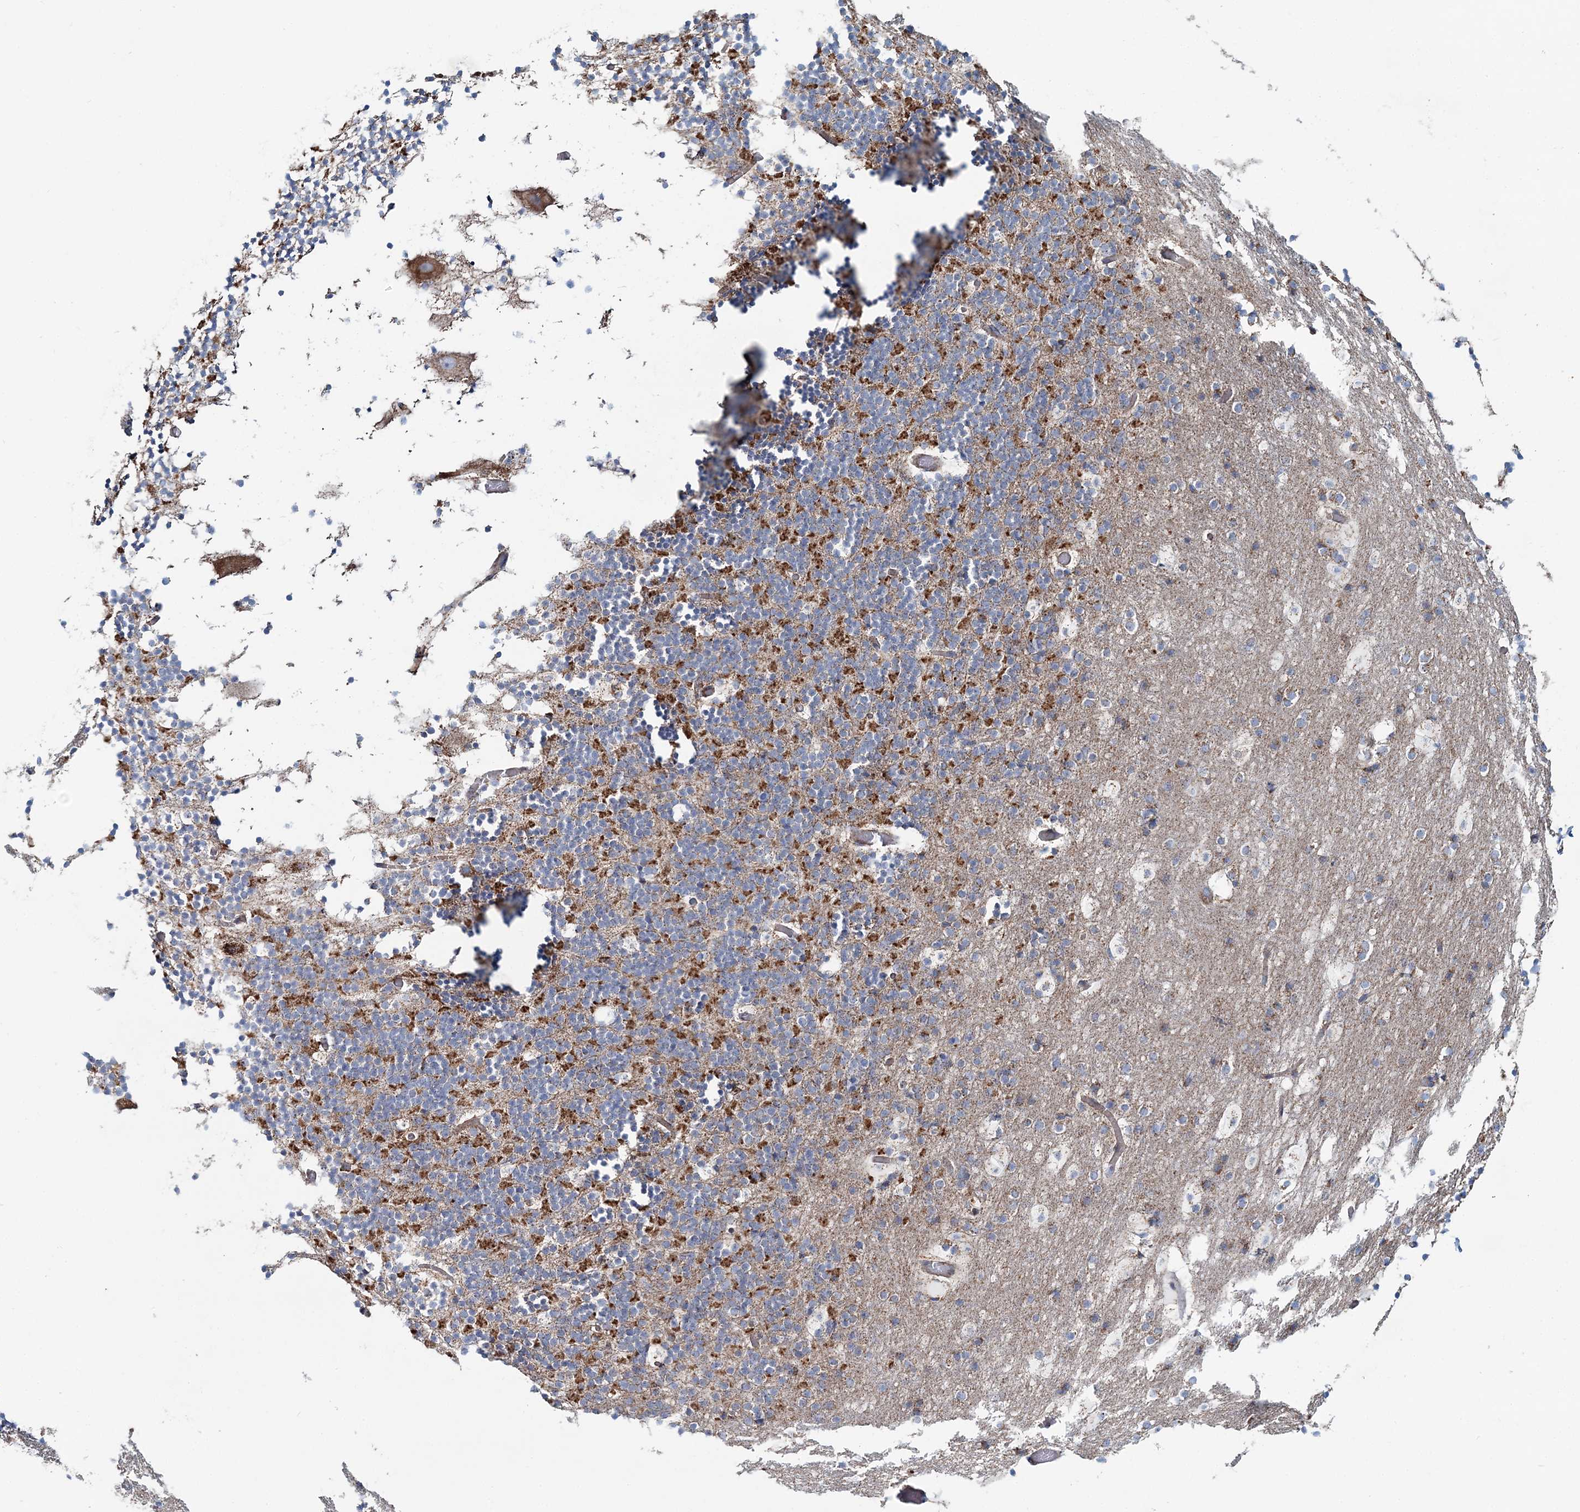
{"staining": {"intensity": "moderate", "quantity": "25%-75%", "location": "cytoplasmic/membranous"}, "tissue": "cerebellum", "cell_type": "Cells in granular layer", "image_type": "normal", "snomed": [{"axis": "morphology", "description": "Normal tissue, NOS"}, {"axis": "topography", "description": "Cerebellum"}], "caption": "Immunohistochemistry (IHC) histopathology image of unremarkable cerebellum stained for a protein (brown), which demonstrates medium levels of moderate cytoplasmic/membranous staining in about 25%-75% of cells in granular layer.", "gene": "ARHGAP6", "patient": {"sex": "male", "age": 57}}